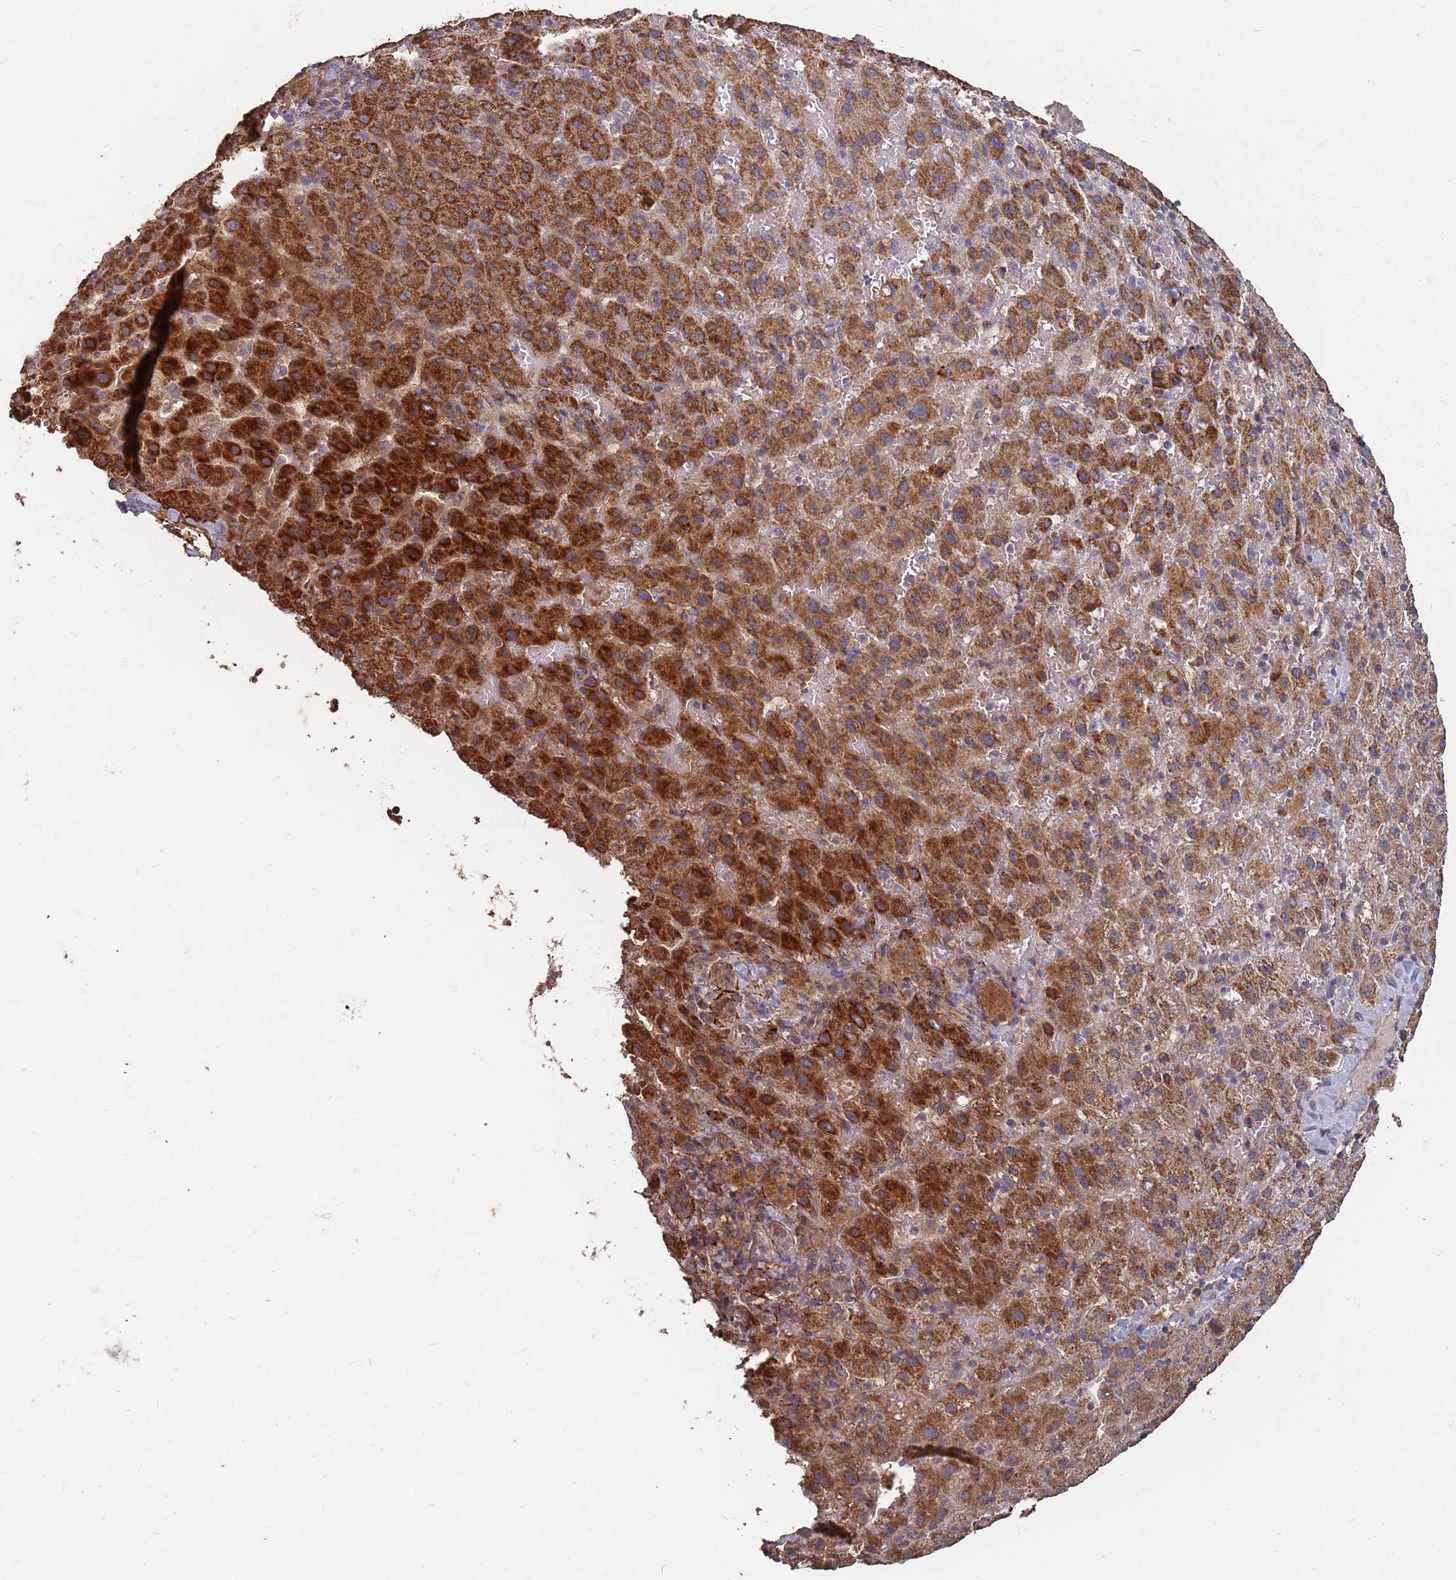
{"staining": {"intensity": "strong", "quantity": ">75%", "location": "cytoplasmic/membranous"}, "tissue": "liver cancer", "cell_type": "Tumor cells", "image_type": "cancer", "snomed": [{"axis": "morphology", "description": "Carcinoma, Hepatocellular, NOS"}, {"axis": "topography", "description": "Liver"}], "caption": "The histopathology image reveals staining of liver cancer, revealing strong cytoplasmic/membranous protein expression (brown color) within tumor cells.", "gene": "PRORP", "patient": {"sex": "female", "age": 58}}